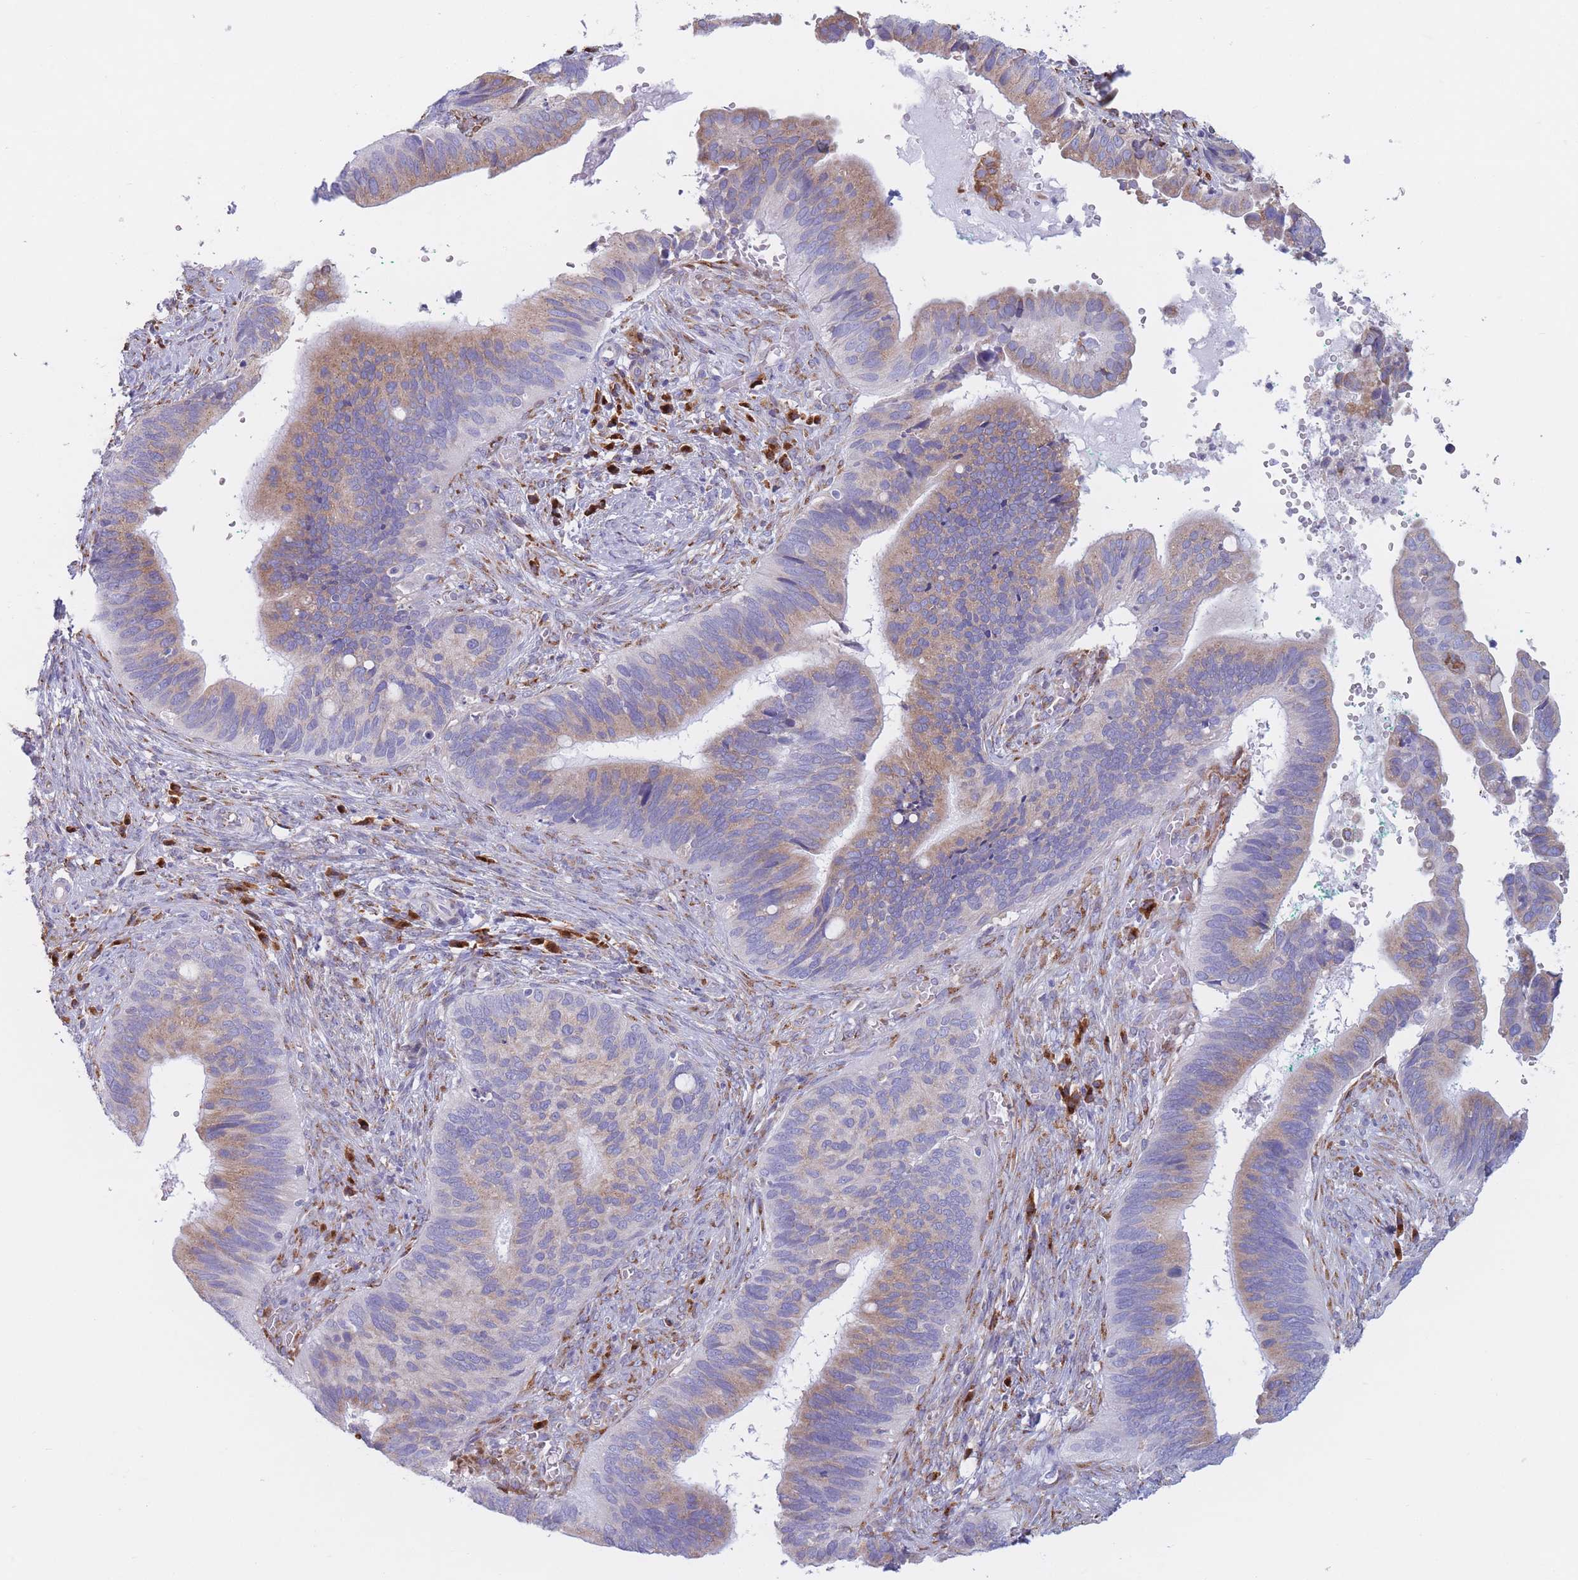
{"staining": {"intensity": "moderate", "quantity": "25%-75%", "location": "cytoplasmic/membranous"}, "tissue": "cervical cancer", "cell_type": "Tumor cells", "image_type": "cancer", "snomed": [{"axis": "morphology", "description": "Adenocarcinoma, NOS"}, {"axis": "topography", "description": "Cervix"}], "caption": "IHC photomicrograph of cervical cancer (adenocarcinoma) stained for a protein (brown), which exhibits medium levels of moderate cytoplasmic/membranous staining in approximately 25%-75% of tumor cells.", "gene": "MRPL30", "patient": {"sex": "female", "age": 42}}